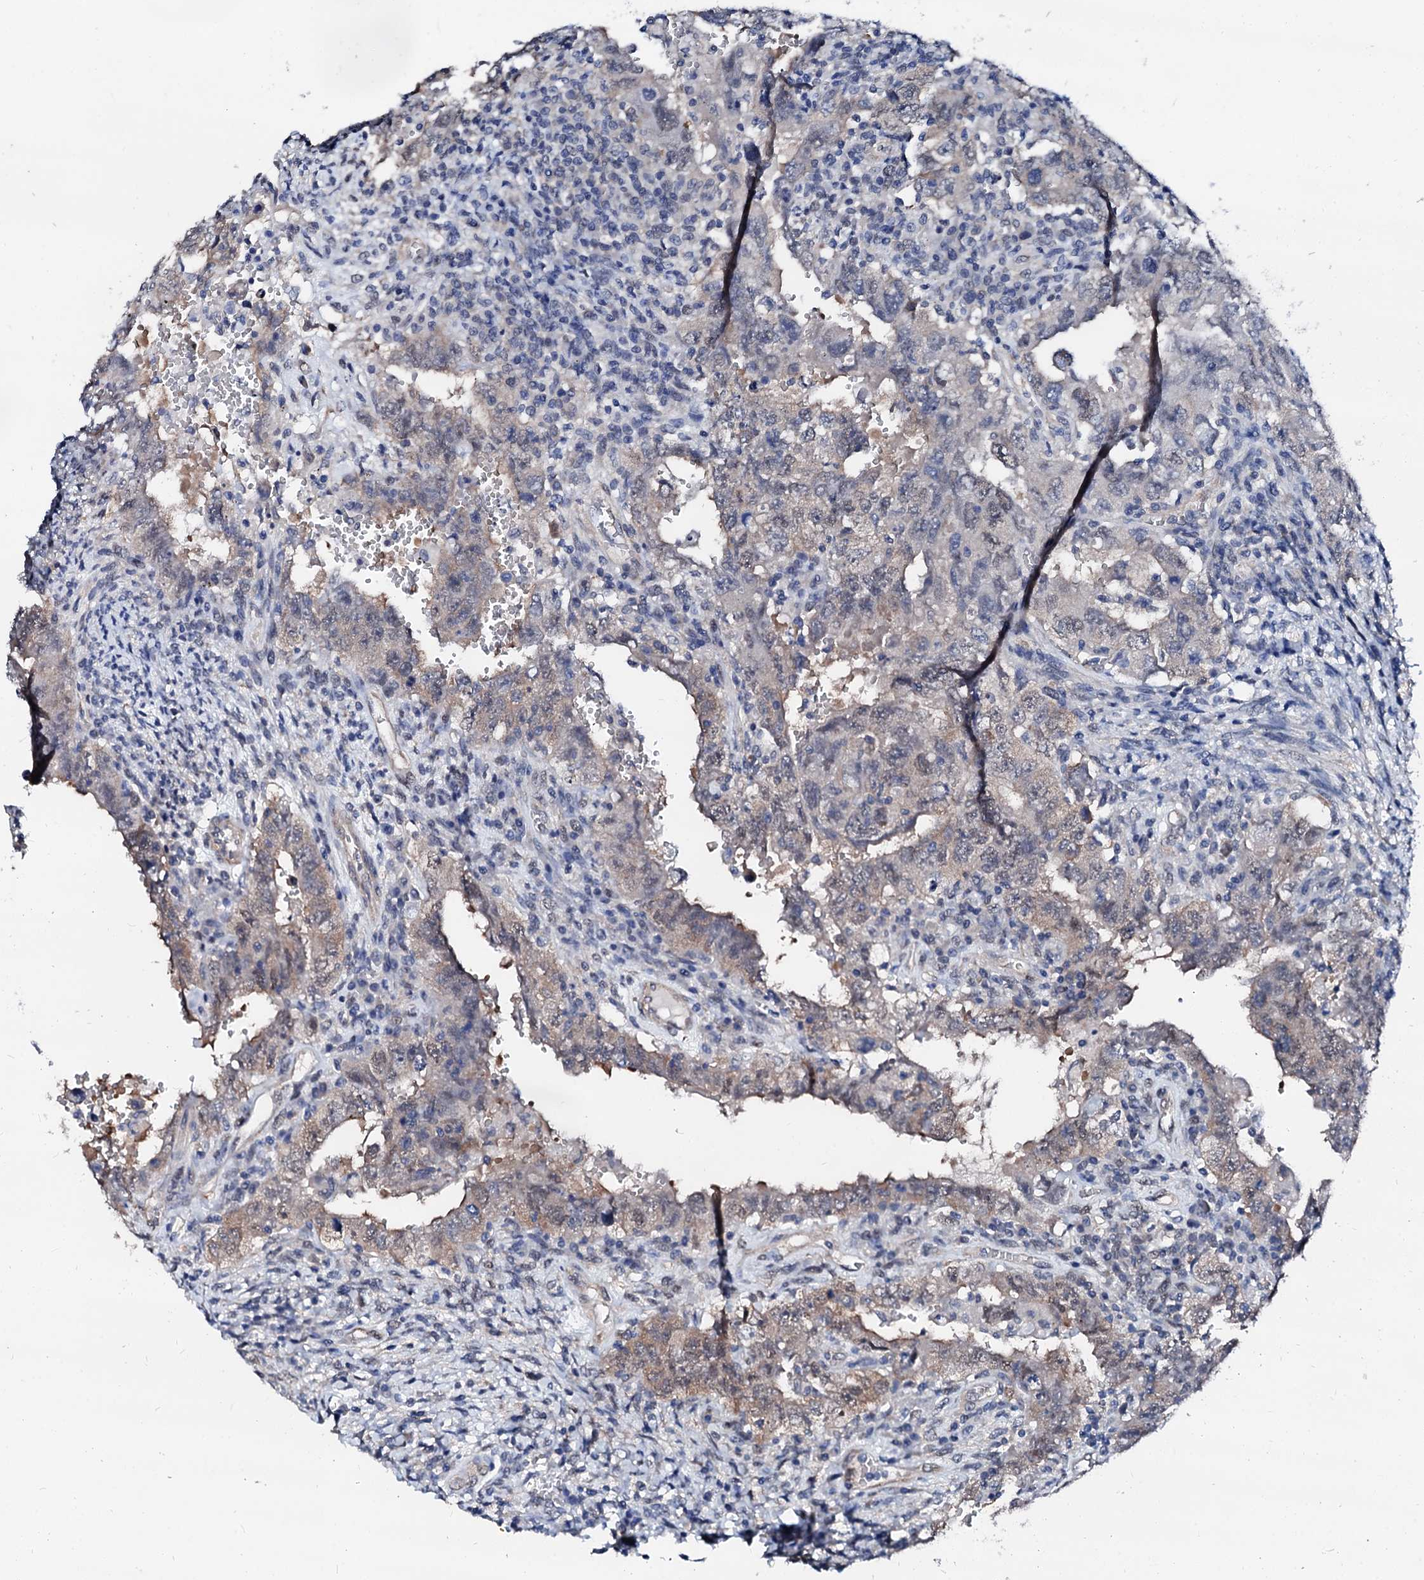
{"staining": {"intensity": "weak", "quantity": ">75%", "location": "cytoplasmic/membranous"}, "tissue": "testis cancer", "cell_type": "Tumor cells", "image_type": "cancer", "snomed": [{"axis": "morphology", "description": "Carcinoma, Embryonal, NOS"}, {"axis": "topography", "description": "Testis"}], "caption": "An immunohistochemistry image of neoplastic tissue is shown. Protein staining in brown labels weak cytoplasmic/membranous positivity in testis cancer (embryonal carcinoma) within tumor cells. The protein is stained brown, and the nuclei are stained in blue (DAB IHC with brightfield microscopy, high magnification).", "gene": "CSN2", "patient": {"sex": "male", "age": 26}}